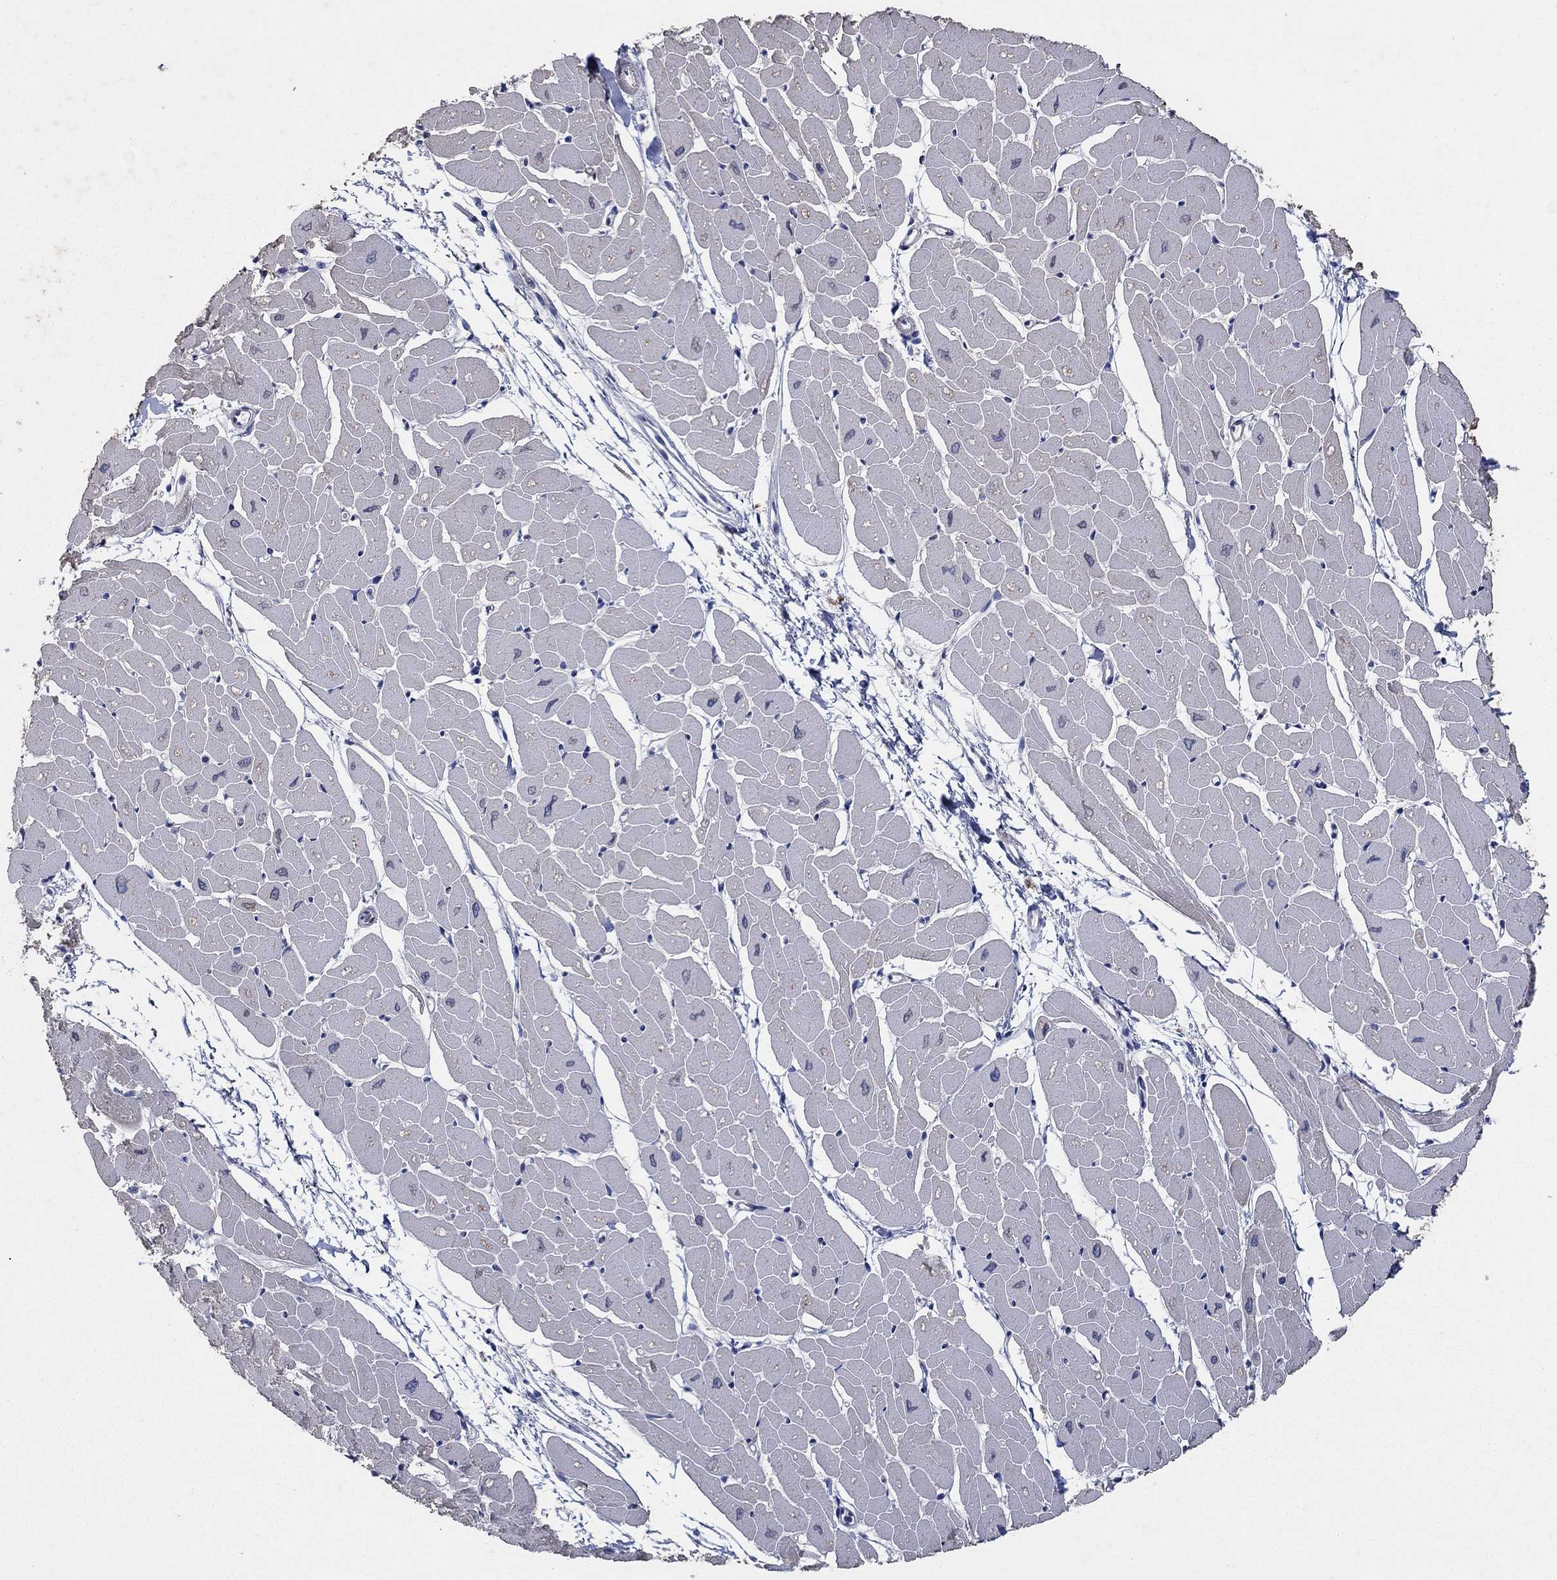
{"staining": {"intensity": "moderate", "quantity": "25%-75%", "location": "cytoplasmic/membranous"}, "tissue": "heart muscle", "cell_type": "Cardiomyocytes", "image_type": "normal", "snomed": [{"axis": "morphology", "description": "Normal tissue, NOS"}, {"axis": "topography", "description": "Heart"}], "caption": "Human heart muscle stained for a protein (brown) shows moderate cytoplasmic/membranous positive expression in about 25%-75% of cardiomyocytes.", "gene": "NCEH1", "patient": {"sex": "male", "age": 57}}